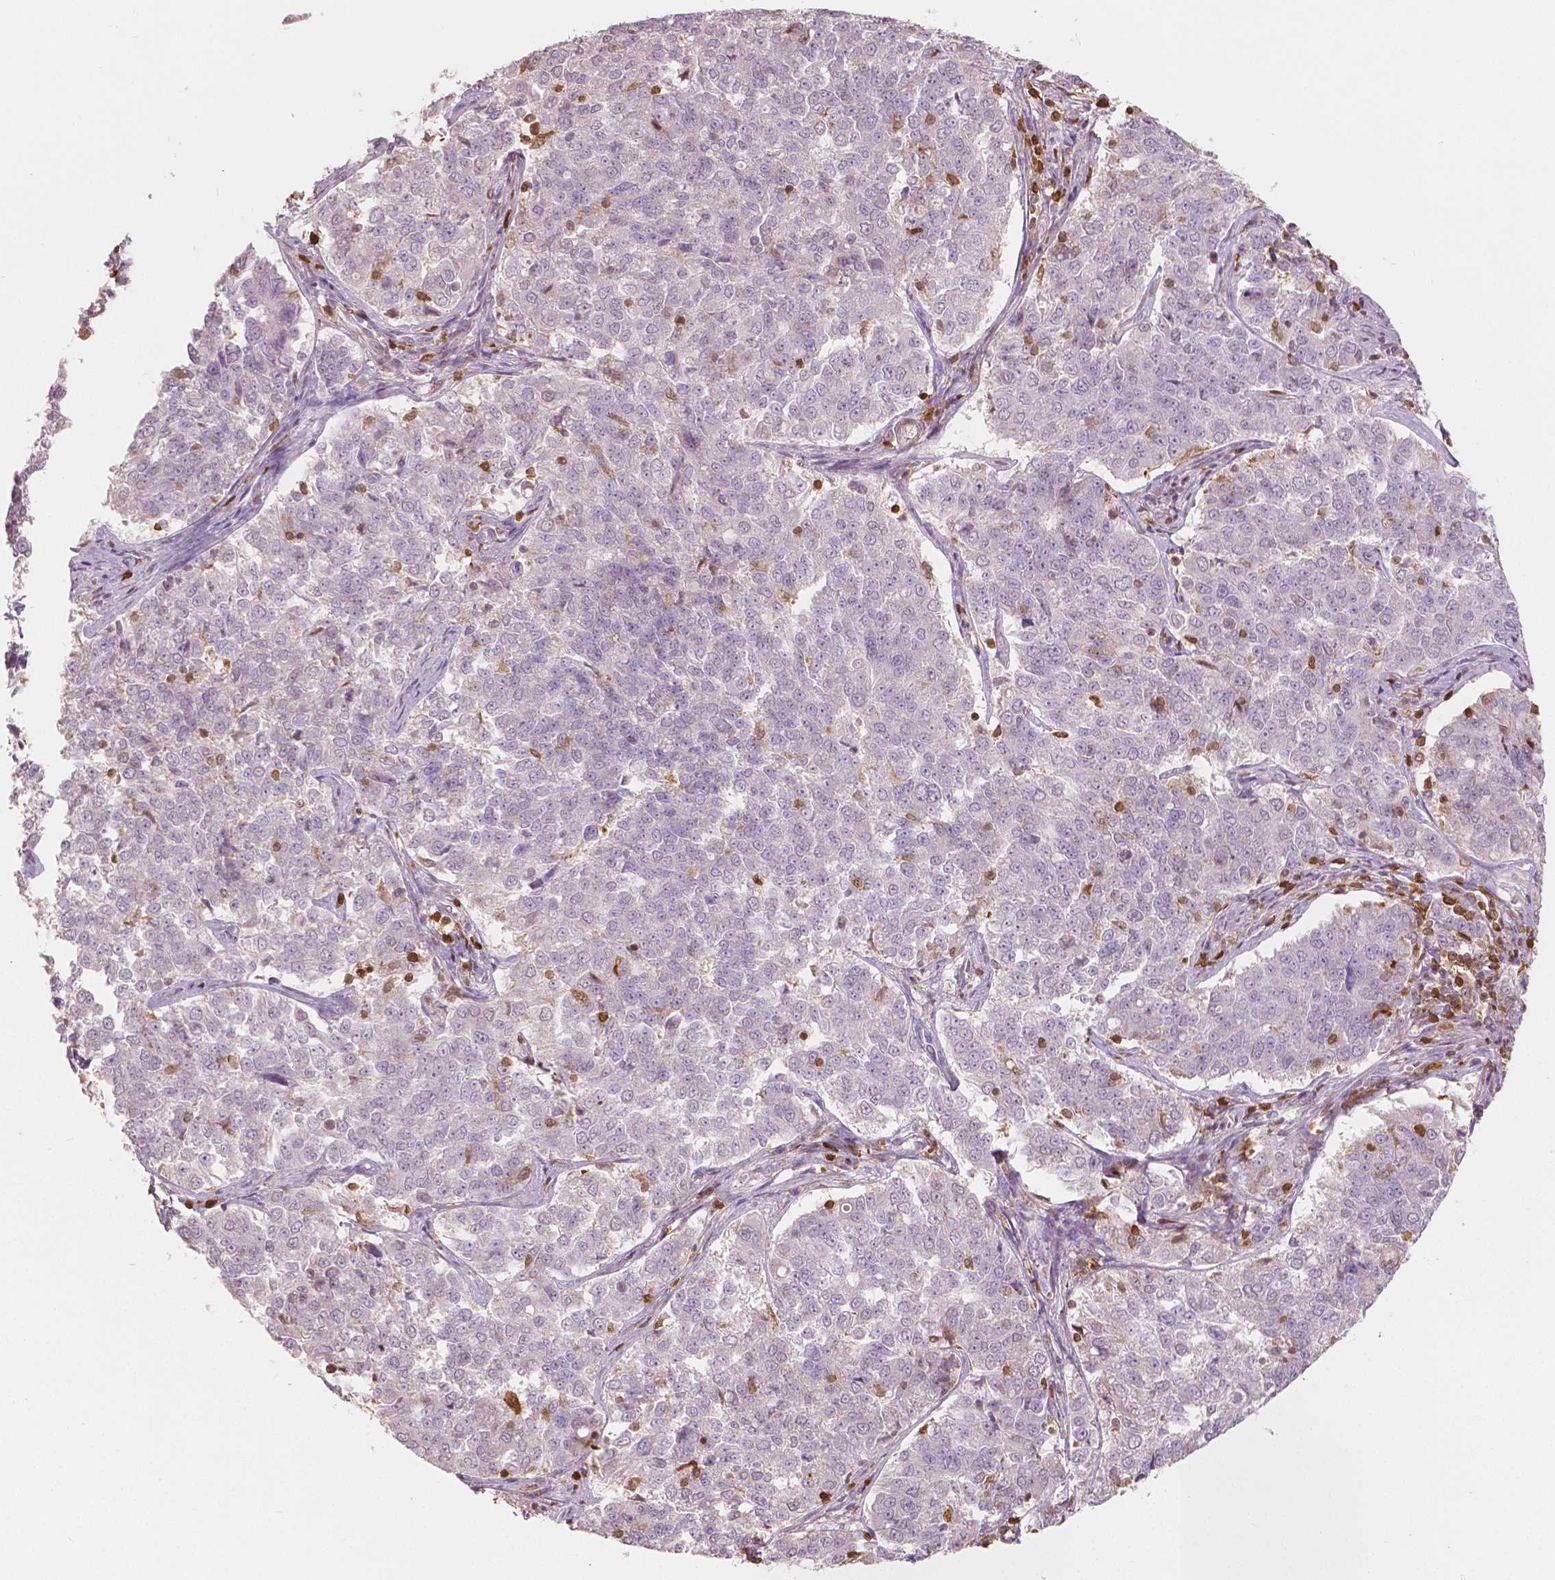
{"staining": {"intensity": "negative", "quantity": "none", "location": "none"}, "tissue": "endometrial cancer", "cell_type": "Tumor cells", "image_type": "cancer", "snomed": [{"axis": "morphology", "description": "Adenocarcinoma, NOS"}, {"axis": "topography", "description": "Endometrium"}], "caption": "IHC image of human endometrial adenocarcinoma stained for a protein (brown), which exhibits no expression in tumor cells. (Brightfield microscopy of DAB (3,3'-diaminobenzidine) immunohistochemistry (IHC) at high magnification).", "gene": "S100A4", "patient": {"sex": "female", "age": 43}}